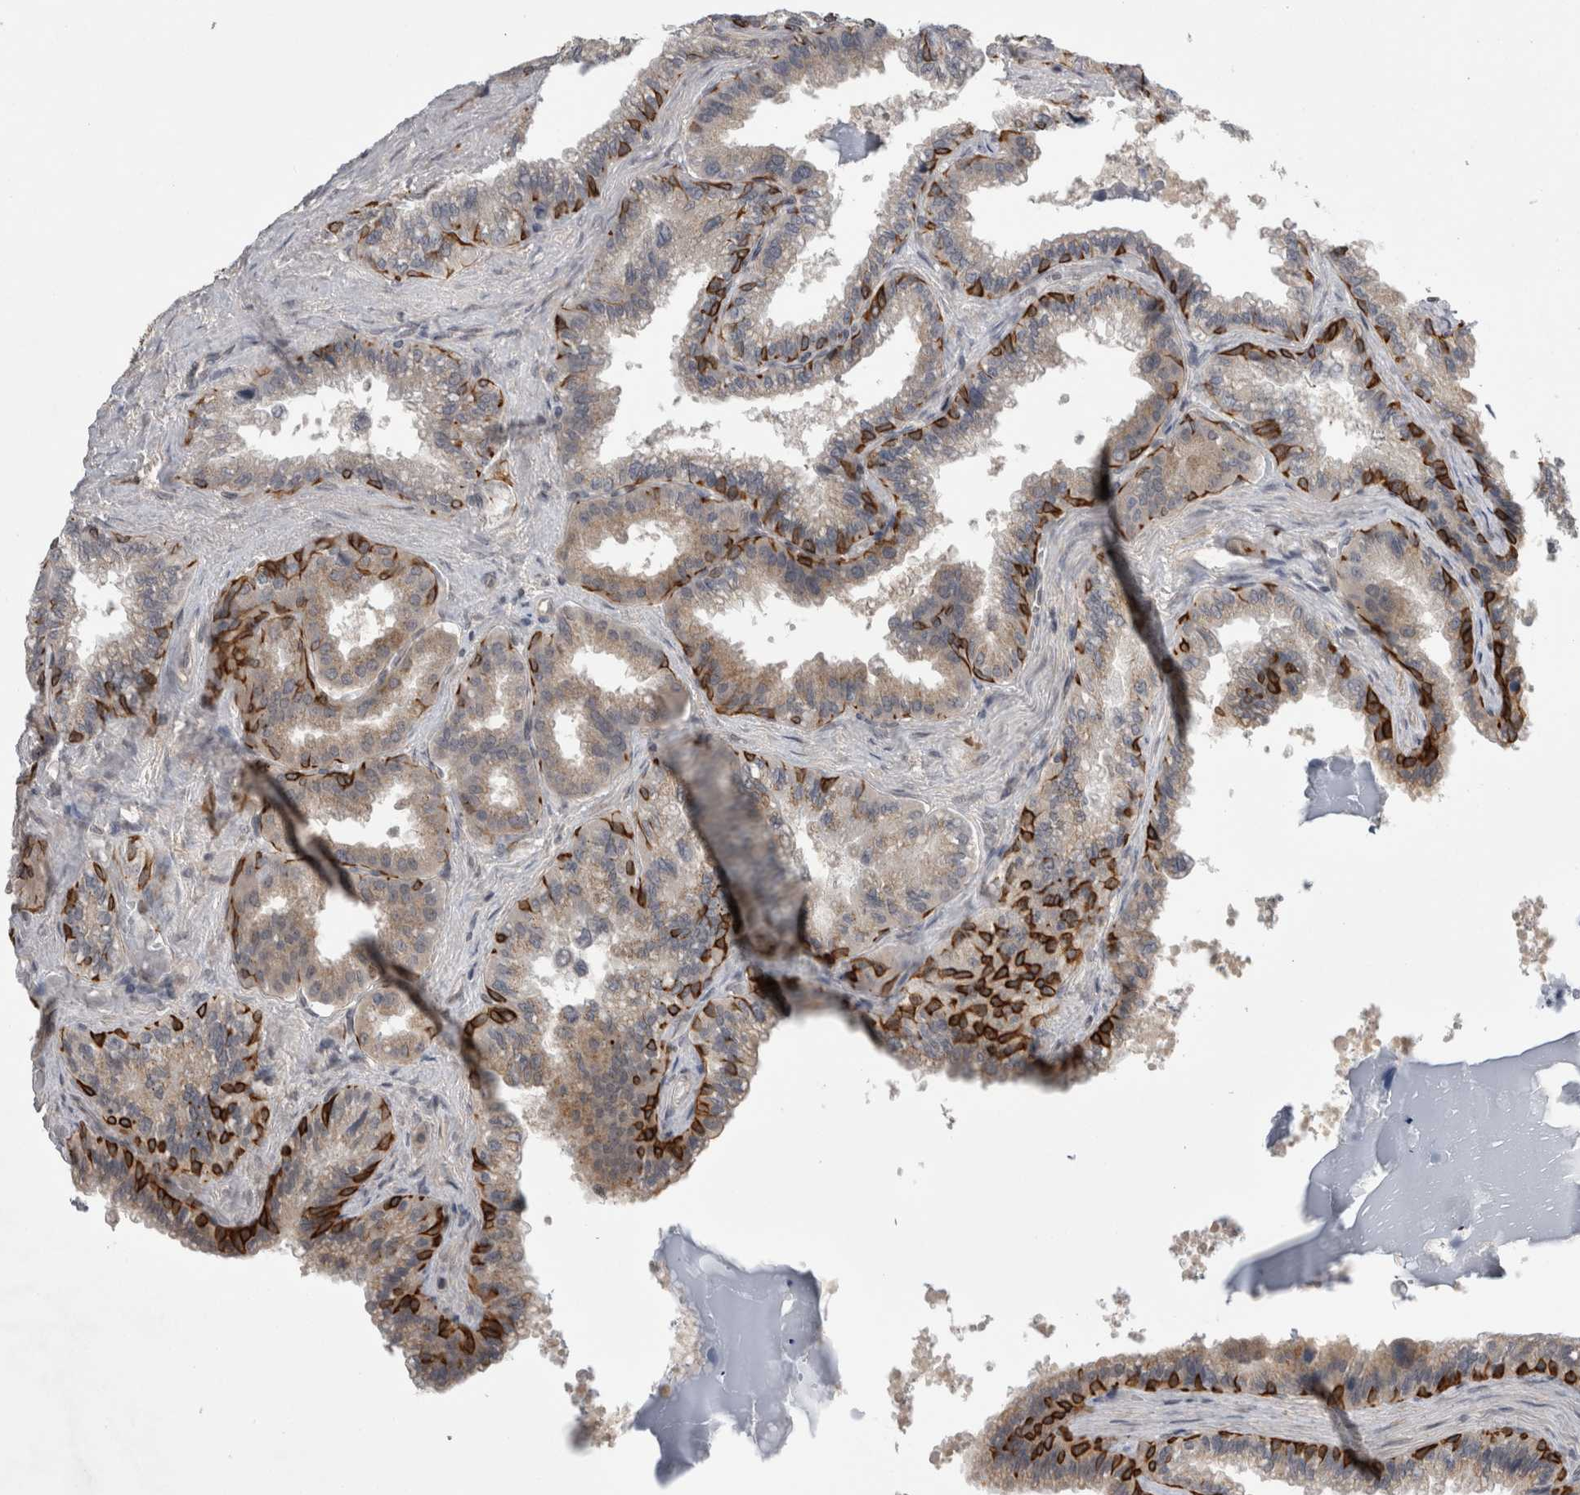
{"staining": {"intensity": "strong", "quantity": "<25%", "location": "cytoplasmic/membranous"}, "tissue": "seminal vesicle", "cell_type": "Glandular cells", "image_type": "normal", "snomed": [{"axis": "morphology", "description": "Normal tissue, NOS"}, {"axis": "topography", "description": "Seminal veicle"}], "caption": "IHC of unremarkable human seminal vesicle exhibits medium levels of strong cytoplasmic/membranous expression in approximately <25% of glandular cells.", "gene": "ZNF341", "patient": {"sex": "male", "age": 46}}